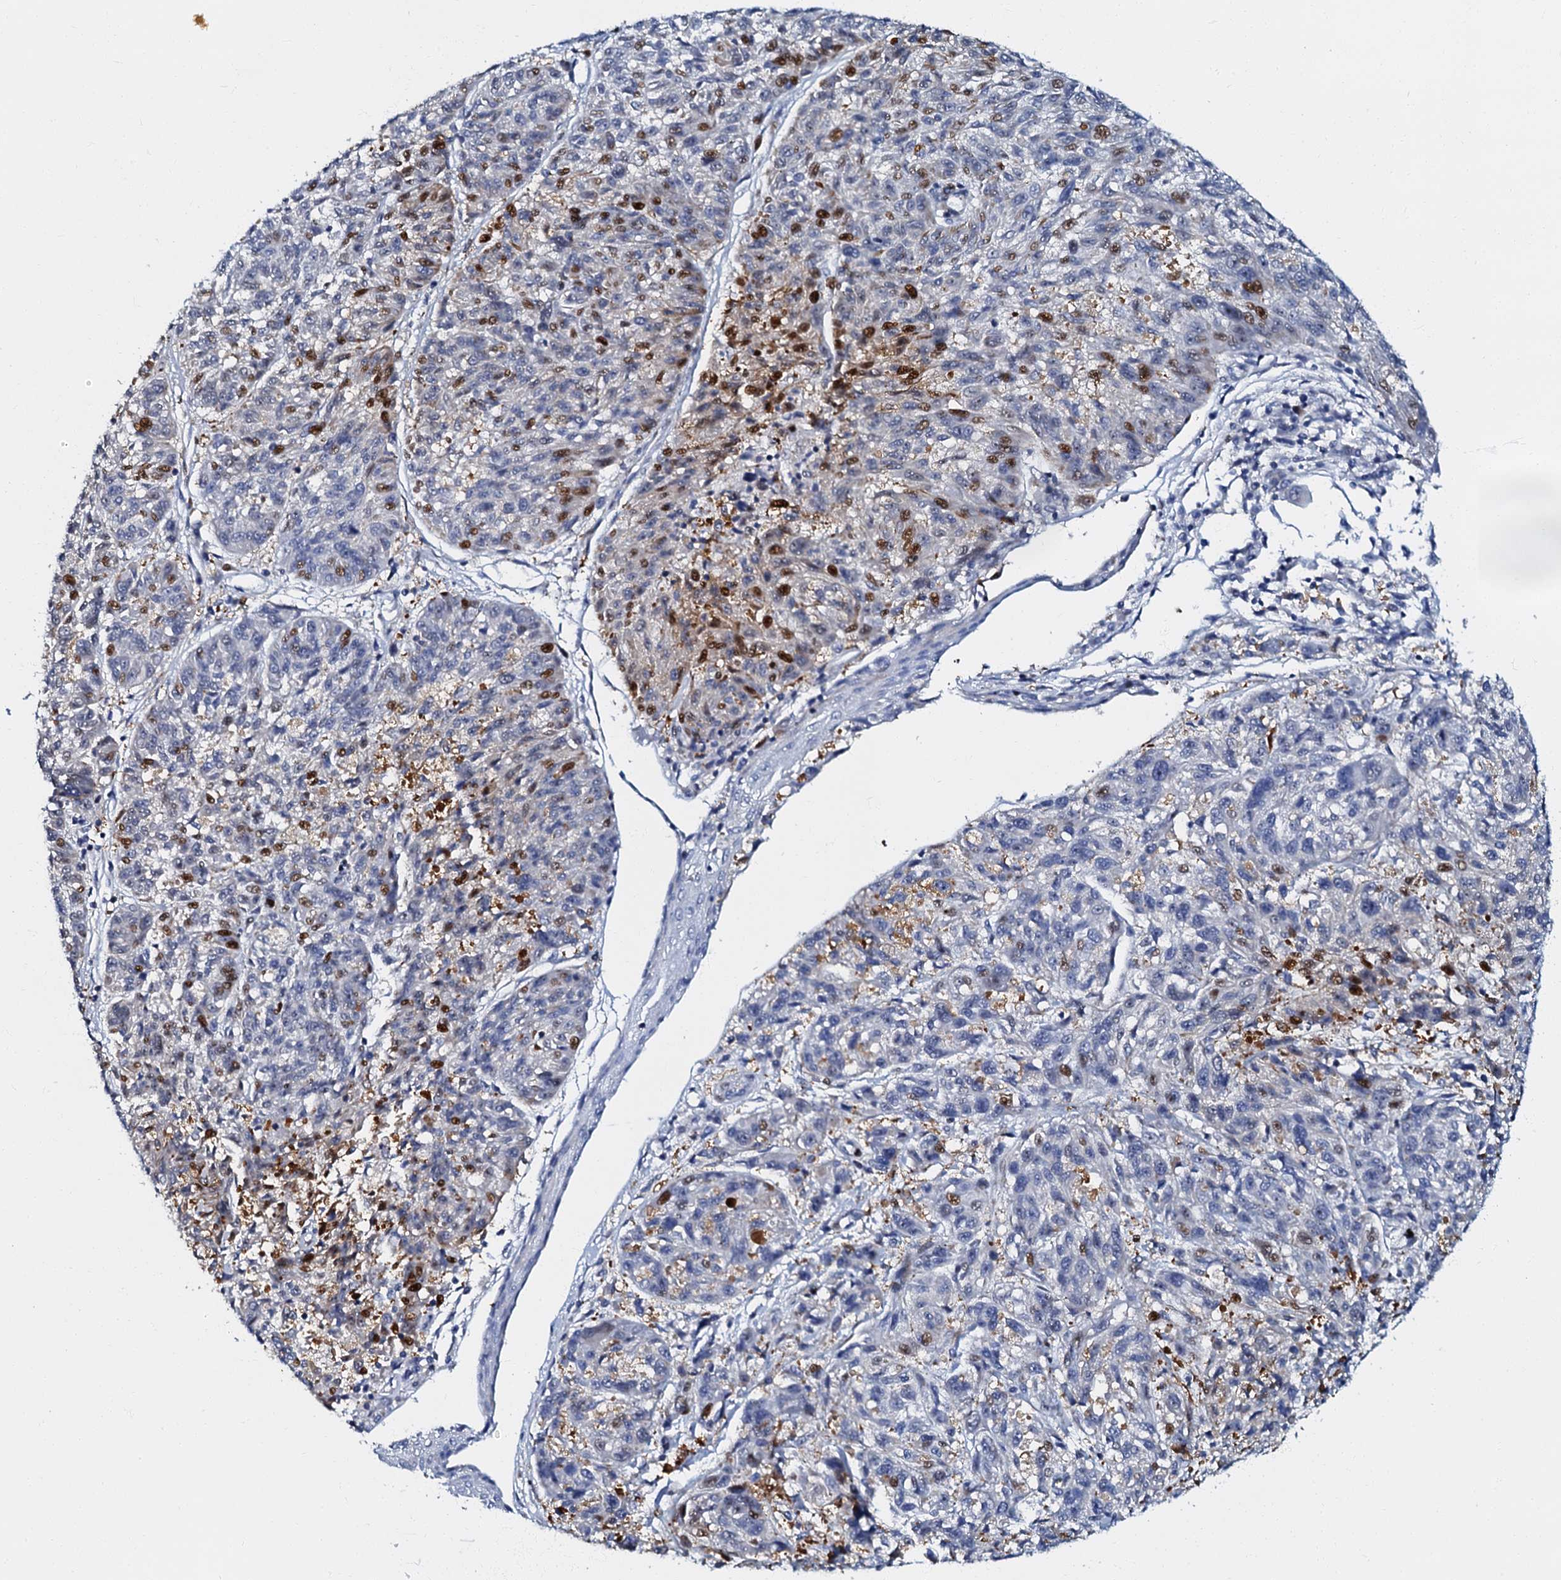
{"staining": {"intensity": "strong", "quantity": "<25%", "location": "nuclear"}, "tissue": "melanoma", "cell_type": "Tumor cells", "image_type": "cancer", "snomed": [{"axis": "morphology", "description": "Malignant melanoma, NOS"}, {"axis": "topography", "description": "Skin"}], "caption": "Melanoma was stained to show a protein in brown. There is medium levels of strong nuclear staining in about <25% of tumor cells.", "gene": "MFSD5", "patient": {"sex": "male", "age": 53}}